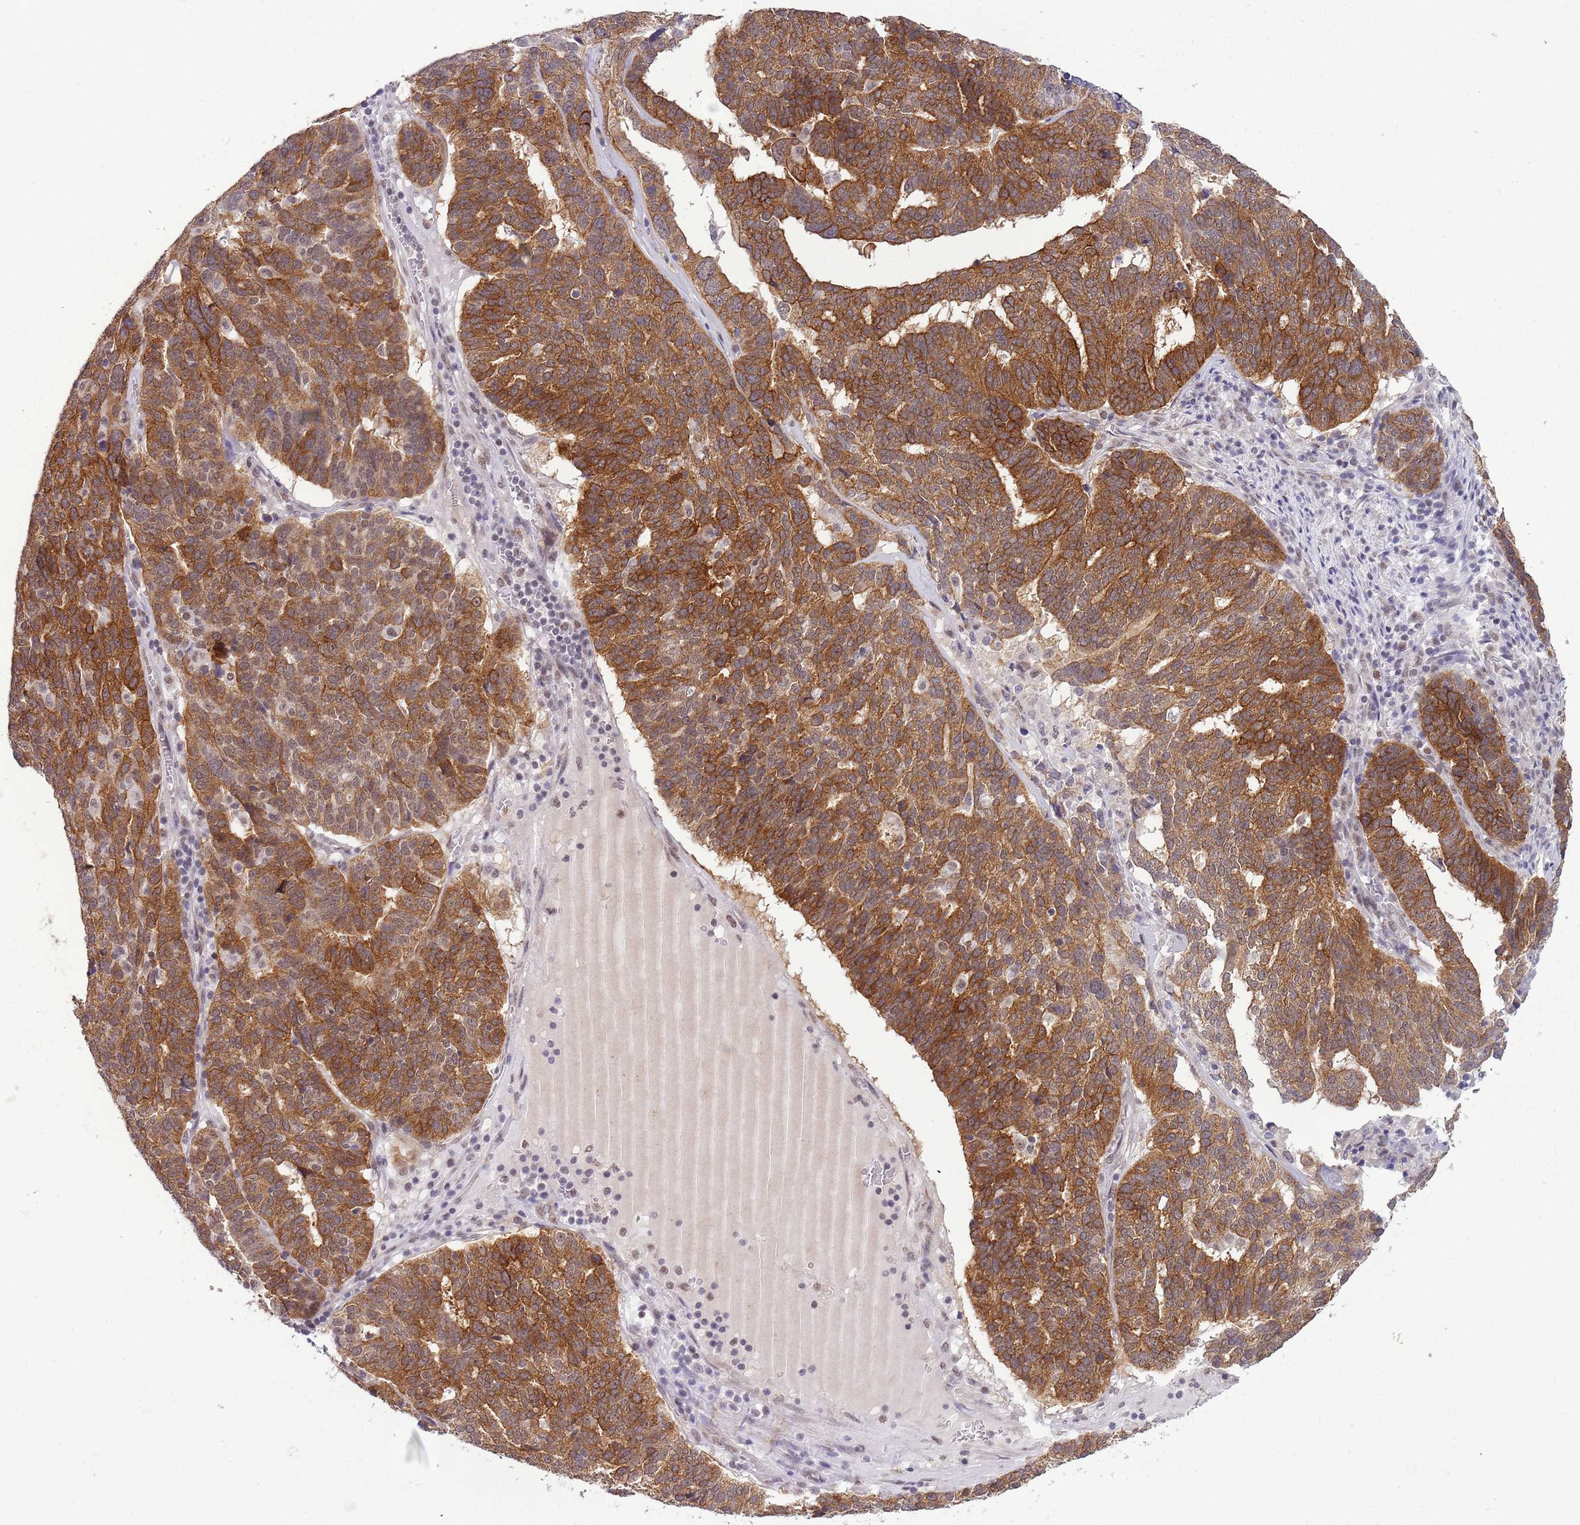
{"staining": {"intensity": "strong", "quantity": ">75%", "location": "cytoplasmic/membranous"}, "tissue": "ovarian cancer", "cell_type": "Tumor cells", "image_type": "cancer", "snomed": [{"axis": "morphology", "description": "Cystadenocarcinoma, serous, NOS"}, {"axis": "topography", "description": "Ovary"}], "caption": "High-power microscopy captured an immunohistochemistry photomicrograph of ovarian cancer (serous cystadenocarcinoma), revealing strong cytoplasmic/membranous positivity in approximately >75% of tumor cells.", "gene": "FAM120AOS", "patient": {"sex": "female", "age": 59}}